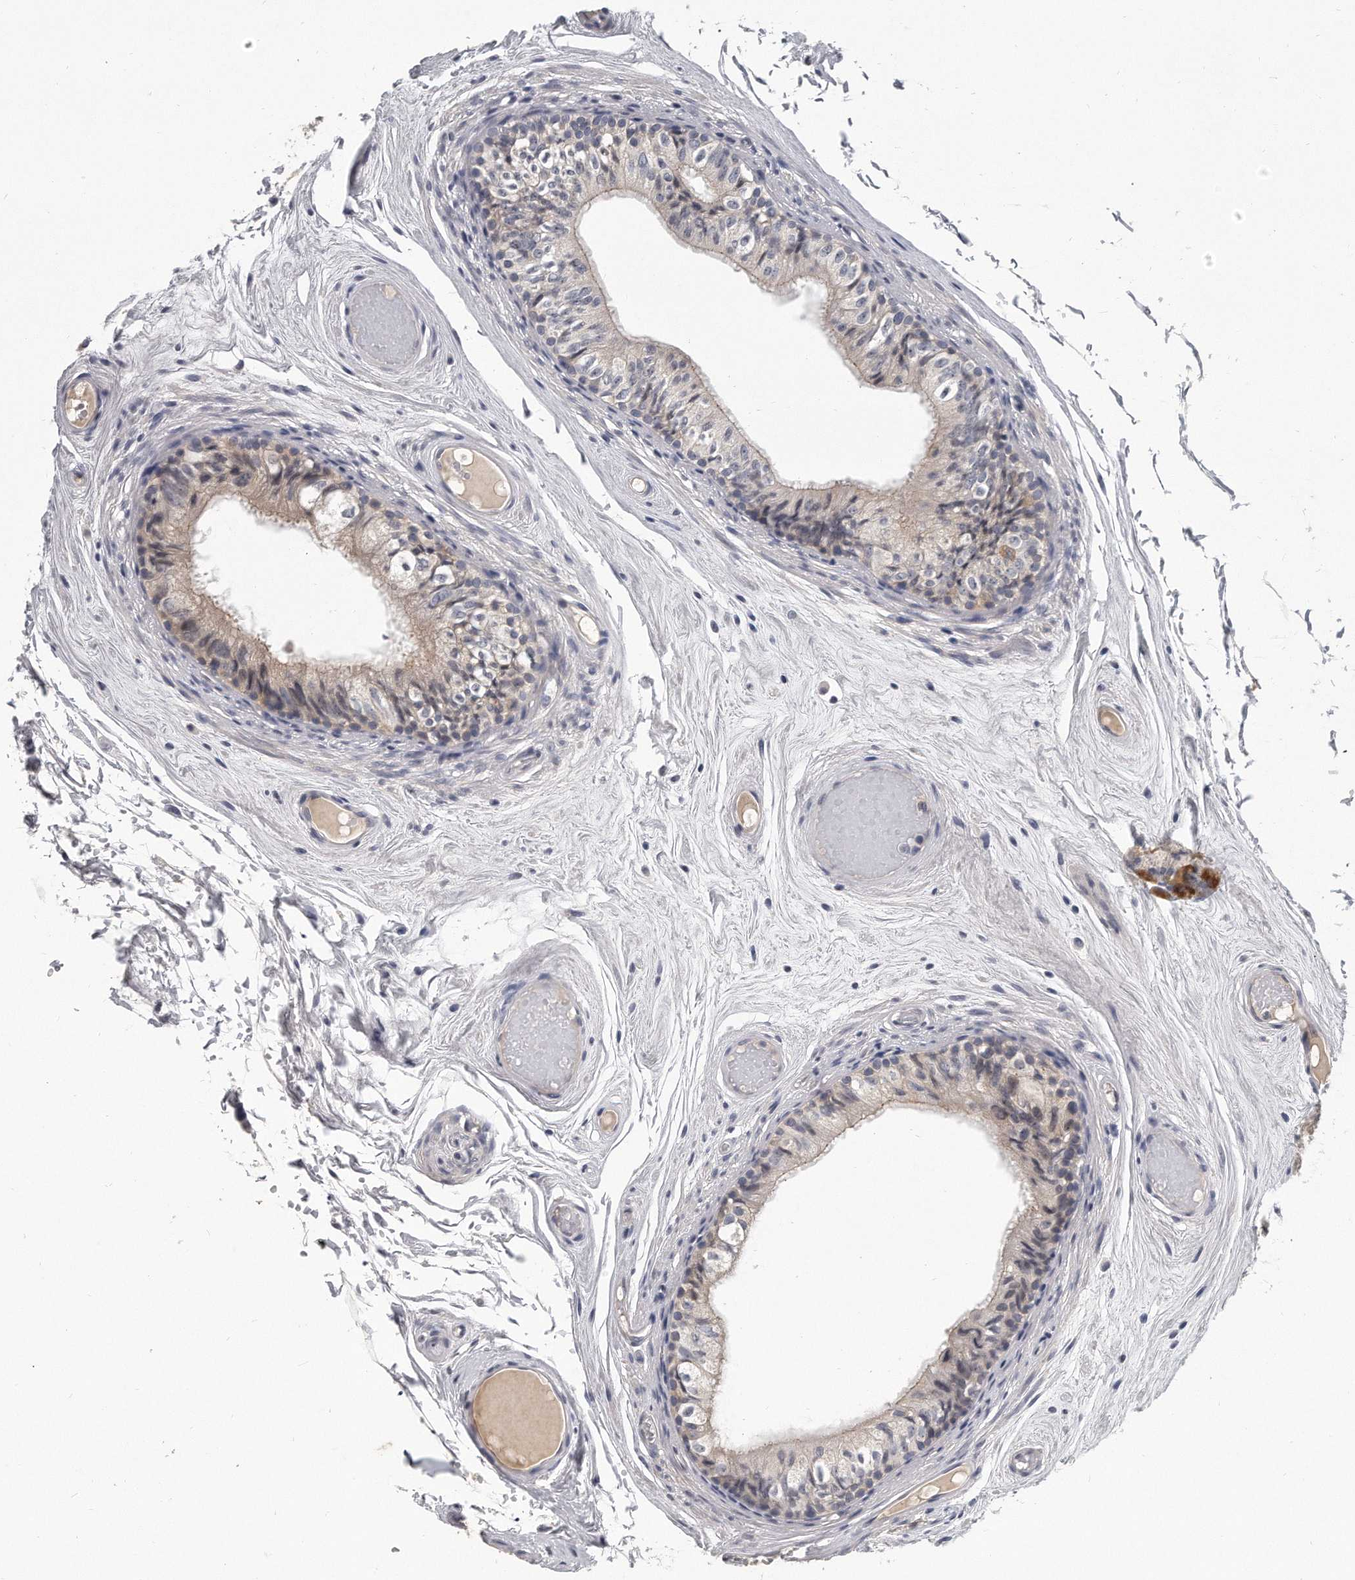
{"staining": {"intensity": "weak", "quantity": "25%-75%", "location": "cytoplasmic/membranous"}, "tissue": "epididymis", "cell_type": "Glandular cells", "image_type": "normal", "snomed": [{"axis": "morphology", "description": "Normal tissue, NOS"}, {"axis": "topography", "description": "Epididymis"}], "caption": "Immunohistochemical staining of unremarkable epididymis exhibits low levels of weak cytoplasmic/membranous staining in about 25%-75% of glandular cells. (Brightfield microscopy of DAB IHC at high magnification).", "gene": "KLHL7", "patient": {"sex": "male", "age": 79}}